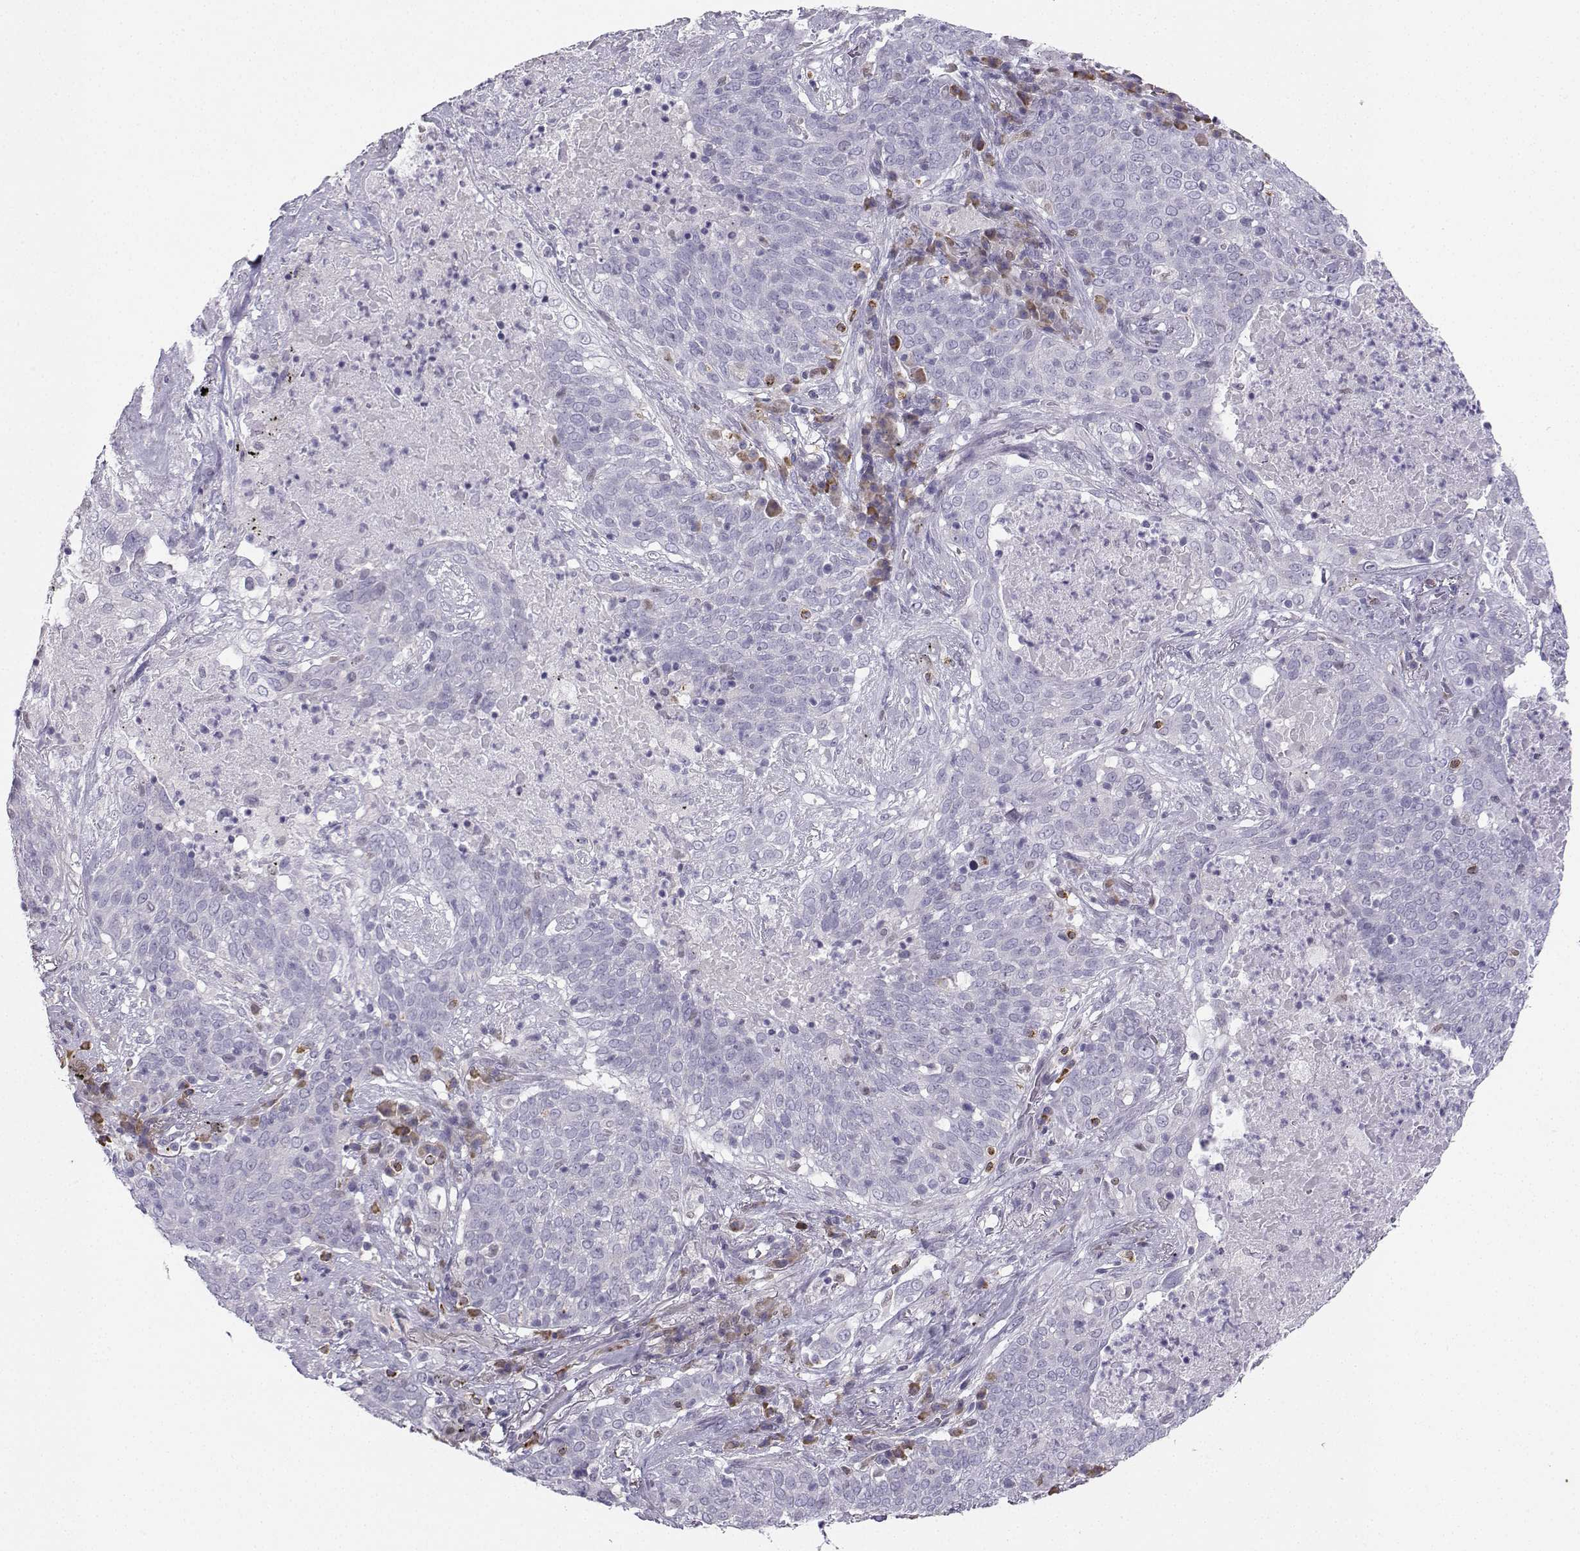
{"staining": {"intensity": "negative", "quantity": "none", "location": "none"}, "tissue": "lung cancer", "cell_type": "Tumor cells", "image_type": "cancer", "snomed": [{"axis": "morphology", "description": "Squamous cell carcinoma, NOS"}, {"axis": "topography", "description": "Lung"}], "caption": "Lung cancer (squamous cell carcinoma) stained for a protein using immunohistochemistry displays no staining tumor cells.", "gene": "DCLK3", "patient": {"sex": "male", "age": 82}}